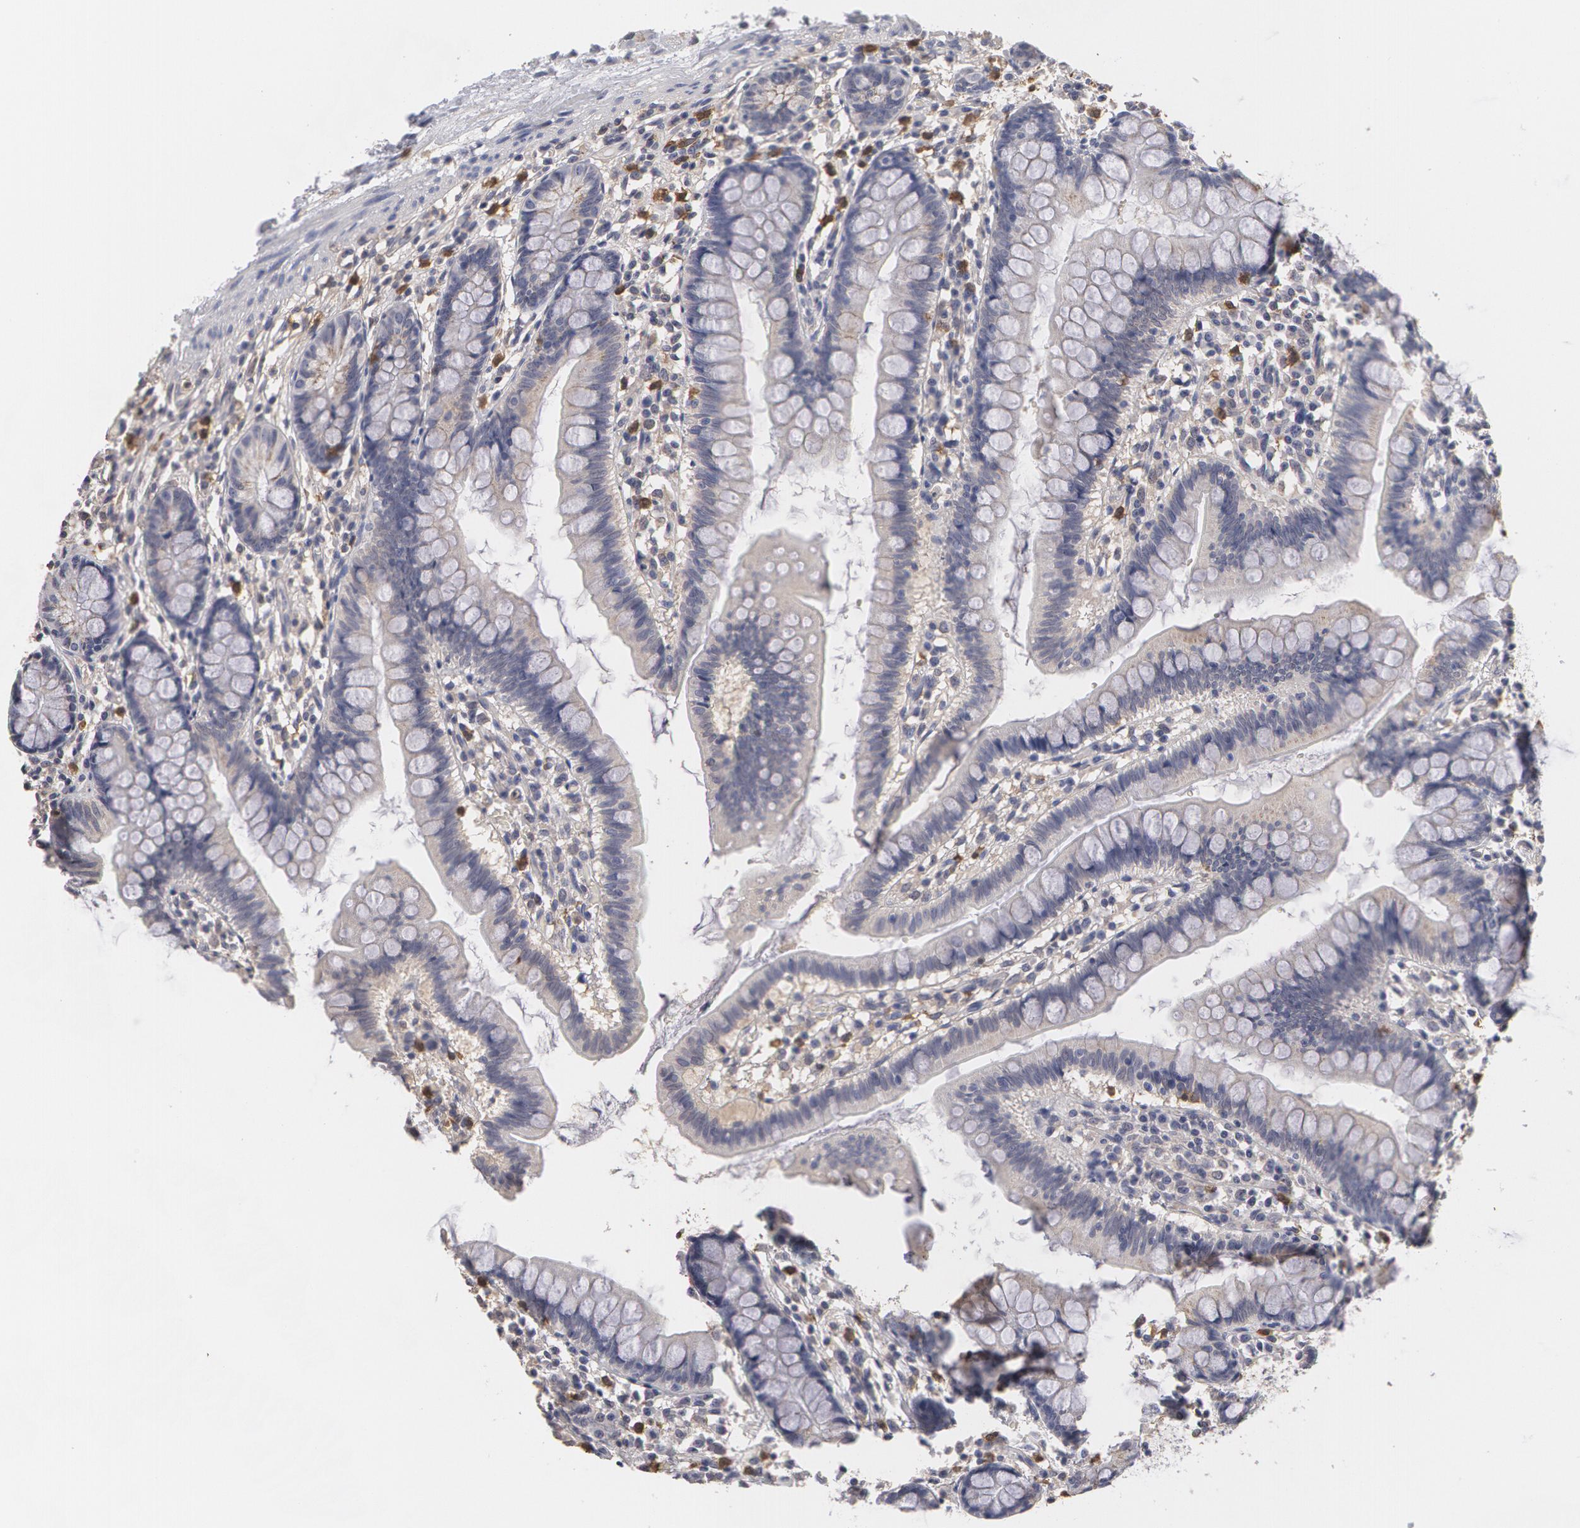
{"staining": {"intensity": "weak", "quantity": "25%-75%", "location": "cytoplasmic/membranous"}, "tissue": "small intestine", "cell_type": "Glandular cells", "image_type": "normal", "snomed": [{"axis": "morphology", "description": "Normal tissue, NOS"}, {"axis": "topography", "description": "Small intestine"}], "caption": "Normal small intestine was stained to show a protein in brown. There is low levels of weak cytoplasmic/membranous positivity in approximately 25%-75% of glandular cells.", "gene": "CAT", "patient": {"sex": "female", "age": 51}}